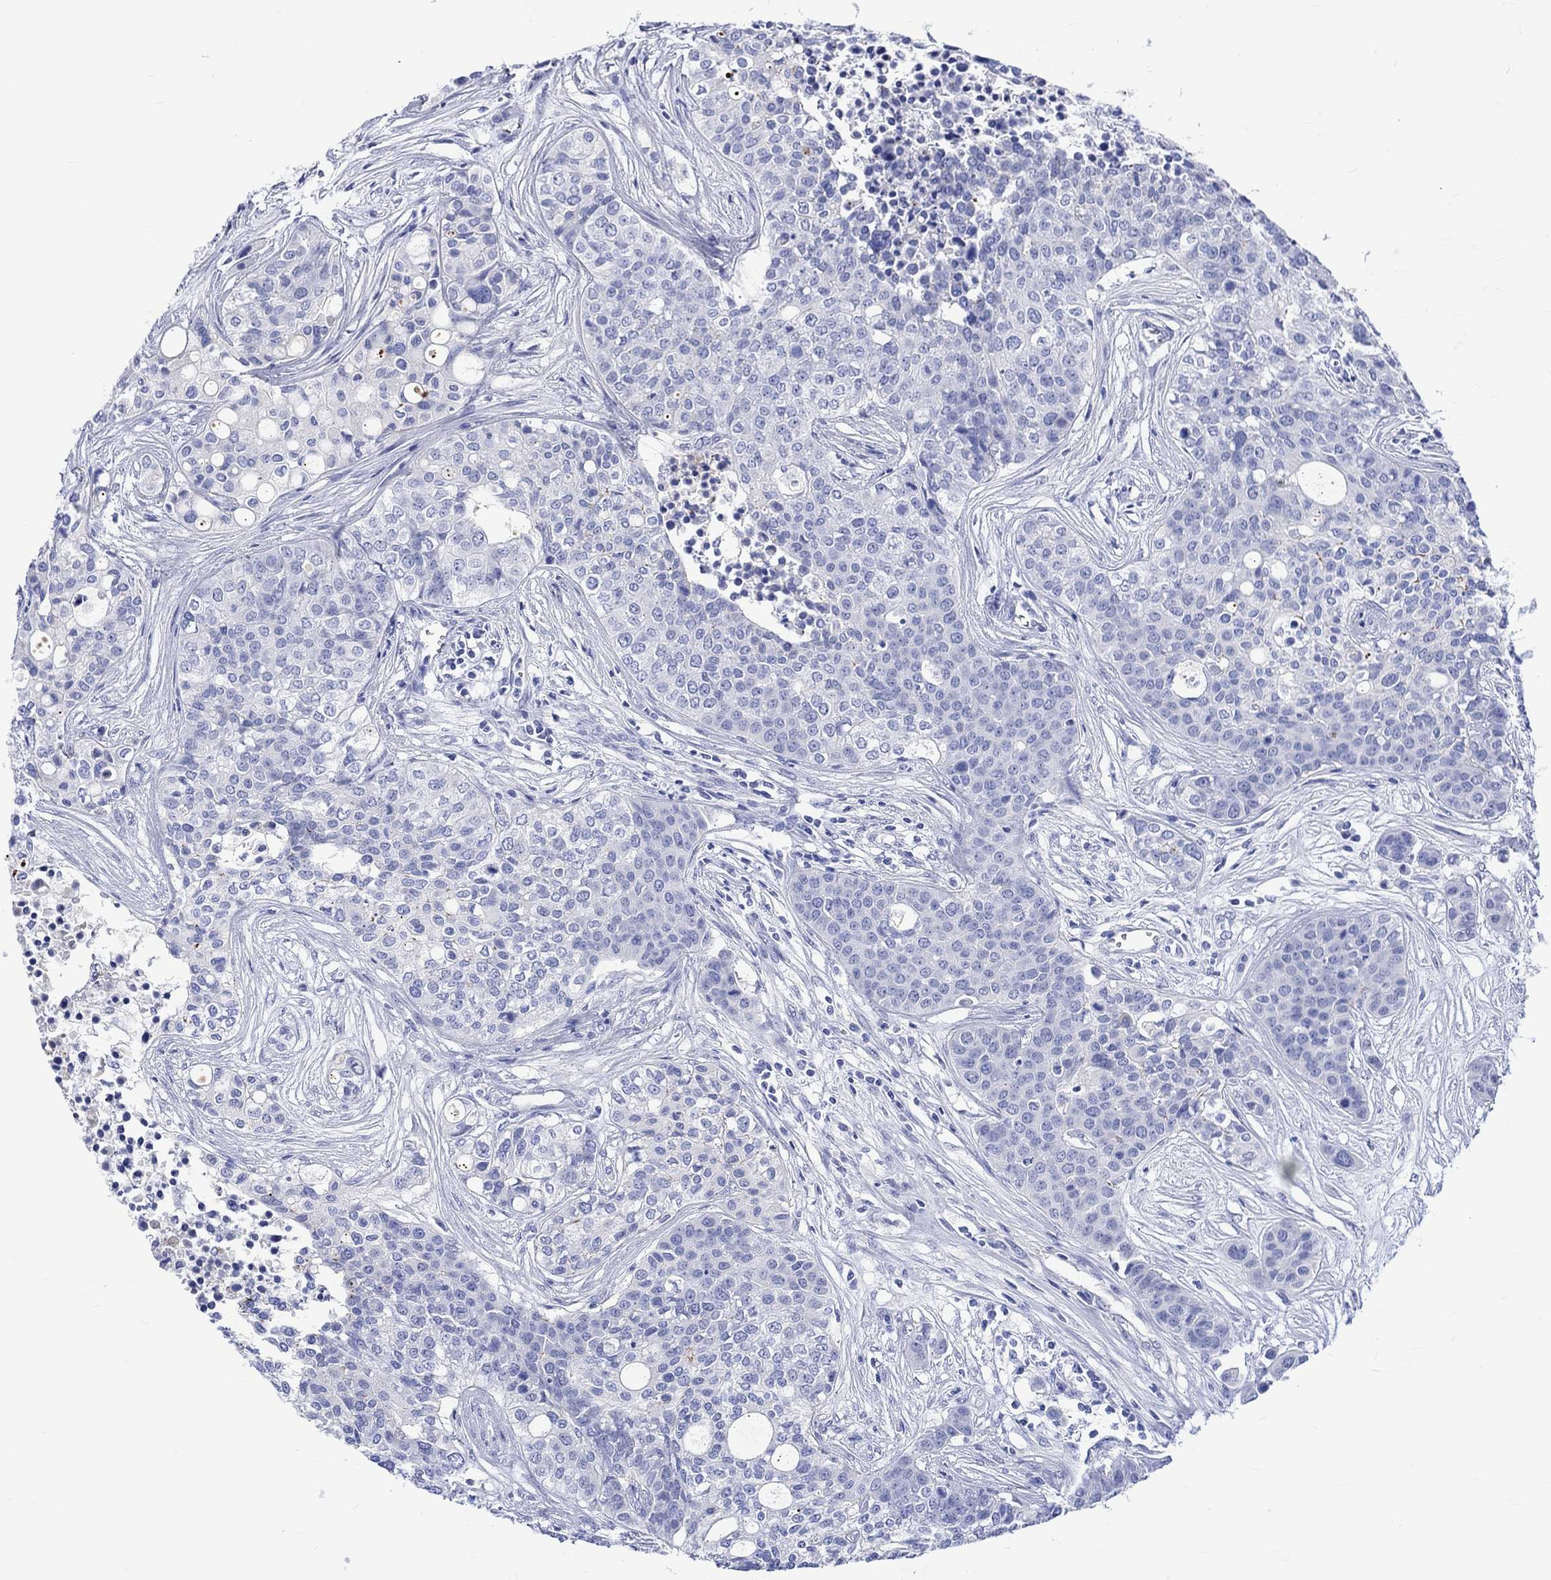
{"staining": {"intensity": "negative", "quantity": "none", "location": "none"}, "tissue": "carcinoid", "cell_type": "Tumor cells", "image_type": "cancer", "snomed": [{"axis": "morphology", "description": "Carcinoid, malignant, NOS"}, {"axis": "topography", "description": "Colon"}], "caption": "Tumor cells show no significant protein staining in carcinoid. Brightfield microscopy of immunohistochemistry stained with DAB (brown) and hematoxylin (blue), captured at high magnification.", "gene": "KLHL33", "patient": {"sex": "male", "age": 81}}